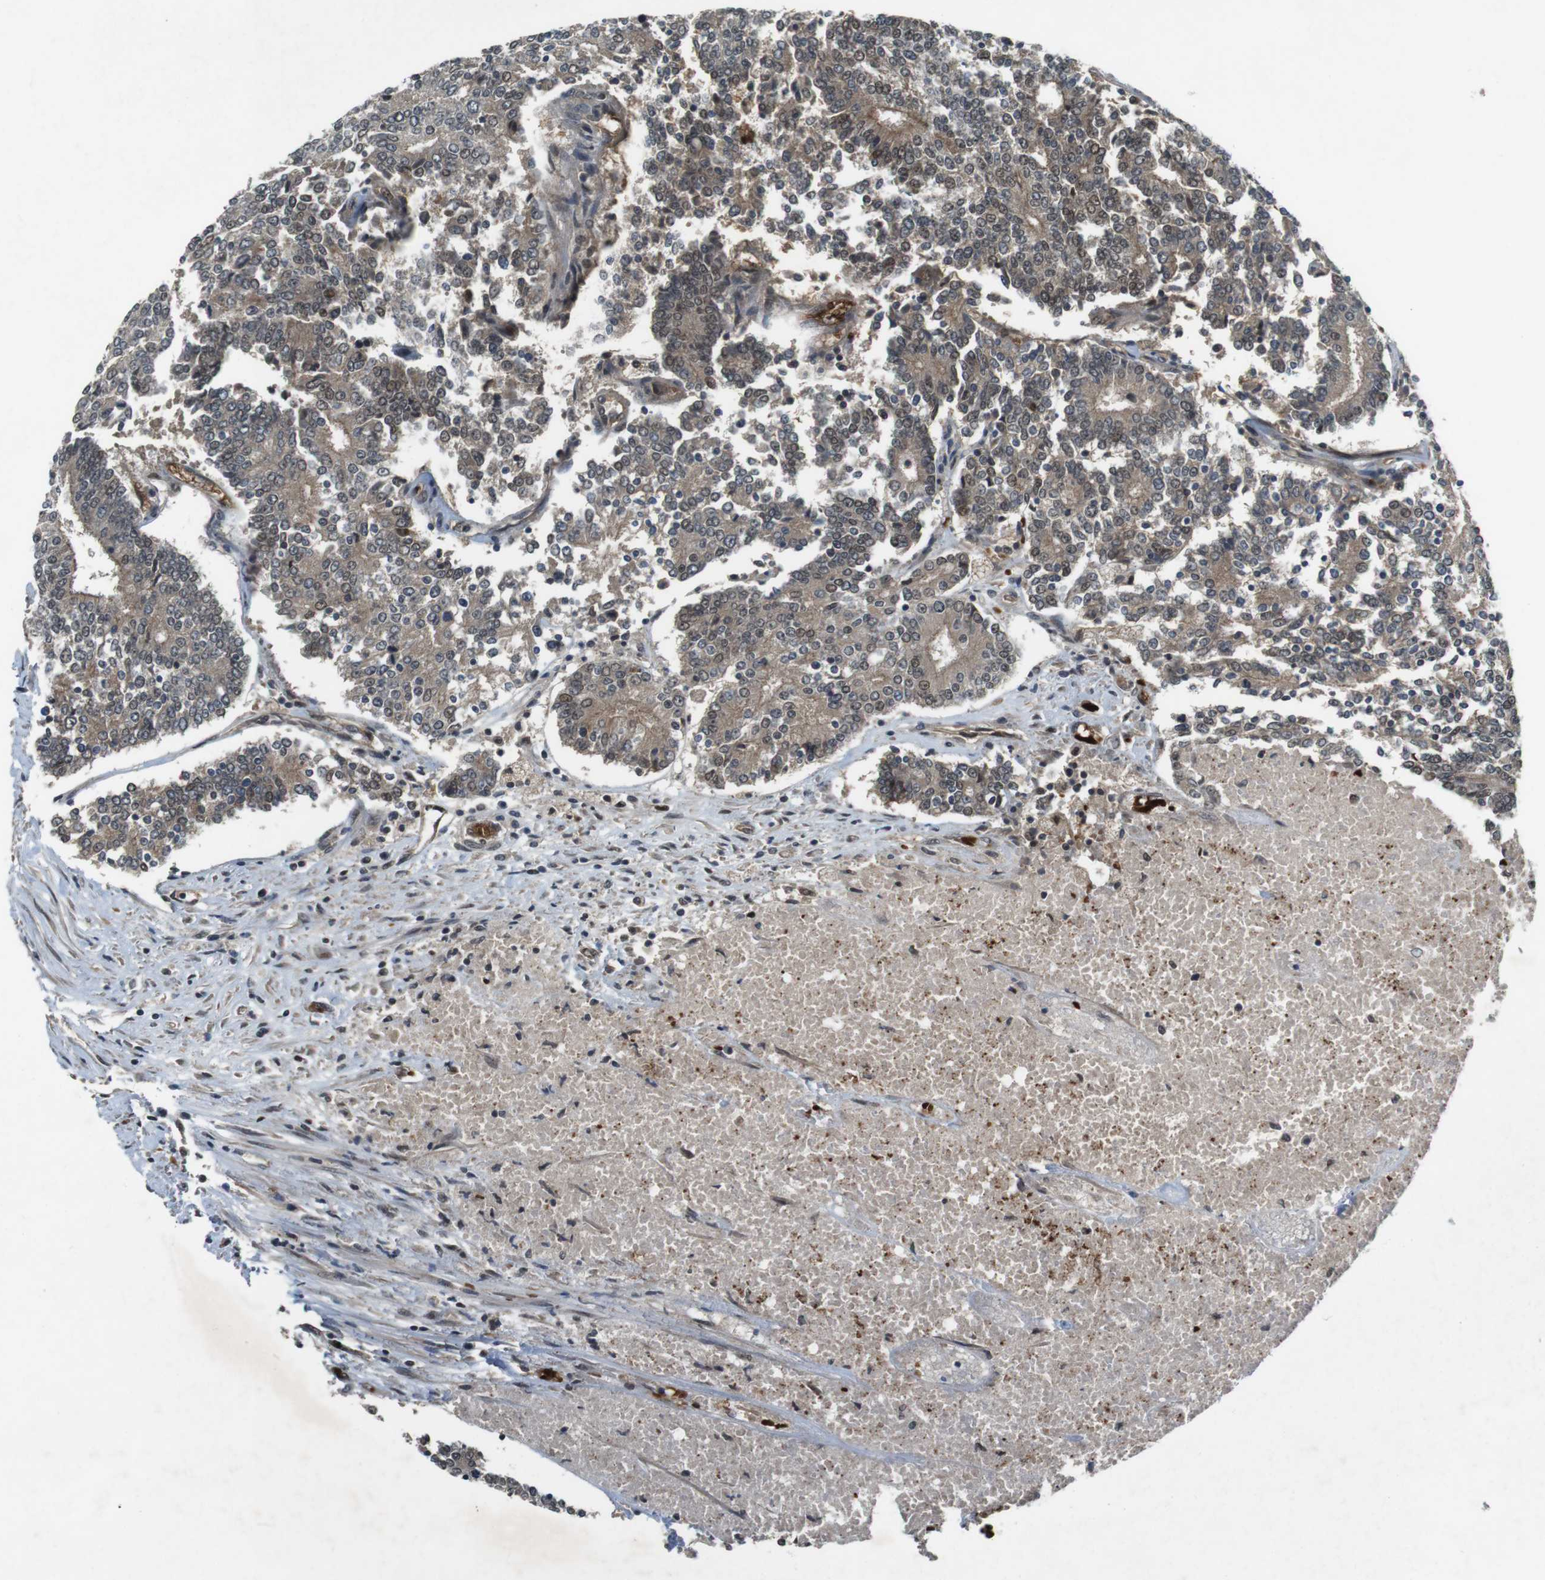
{"staining": {"intensity": "moderate", "quantity": ">75%", "location": "cytoplasmic/membranous,nuclear"}, "tissue": "prostate cancer", "cell_type": "Tumor cells", "image_type": "cancer", "snomed": [{"axis": "morphology", "description": "Normal tissue, NOS"}, {"axis": "morphology", "description": "Adenocarcinoma, High grade"}, {"axis": "topography", "description": "Prostate"}, {"axis": "topography", "description": "Seminal veicle"}], "caption": "Protein staining shows moderate cytoplasmic/membranous and nuclear positivity in approximately >75% of tumor cells in prostate cancer (high-grade adenocarcinoma). (DAB IHC with brightfield microscopy, high magnification).", "gene": "MAPKAPK5", "patient": {"sex": "male", "age": 55}}